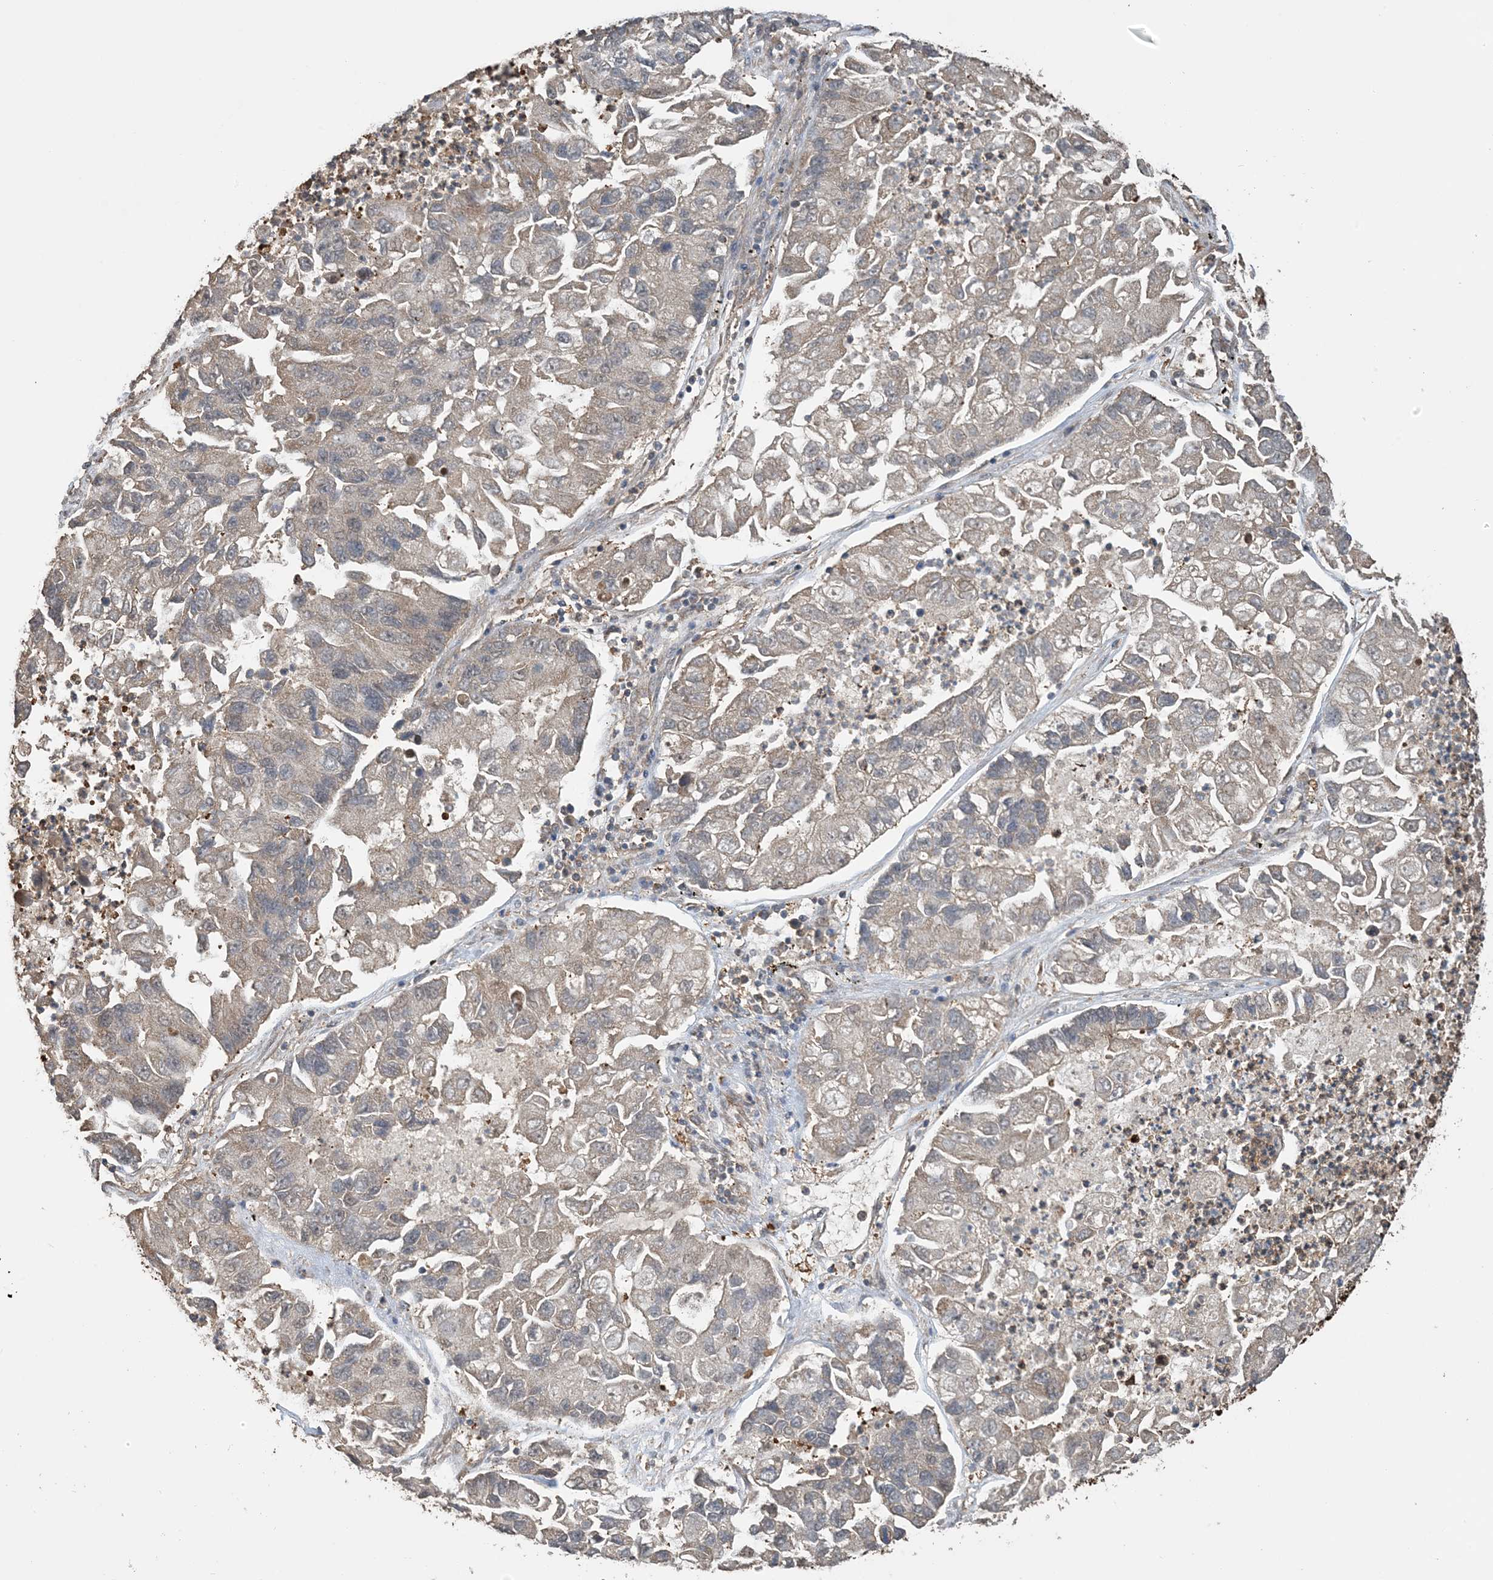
{"staining": {"intensity": "negative", "quantity": "none", "location": "none"}, "tissue": "lung cancer", "cell_type": "Tumor cells", "image_type": "cancer", "snomed": [{"axis": "morphology", "description": "Adenocarcinoma, NOS"}, {"axis": "topography", "description": "Lung"}], "caption": "IHC photomicrograph of neoplastic tissue: lung cancer stained with DAB (3,3'-diaminobenzidine) exhibits no significant protein staining in tumor cells.", "gene": "HSPA1A", "patient": {"sex": "female", "age": 51}}